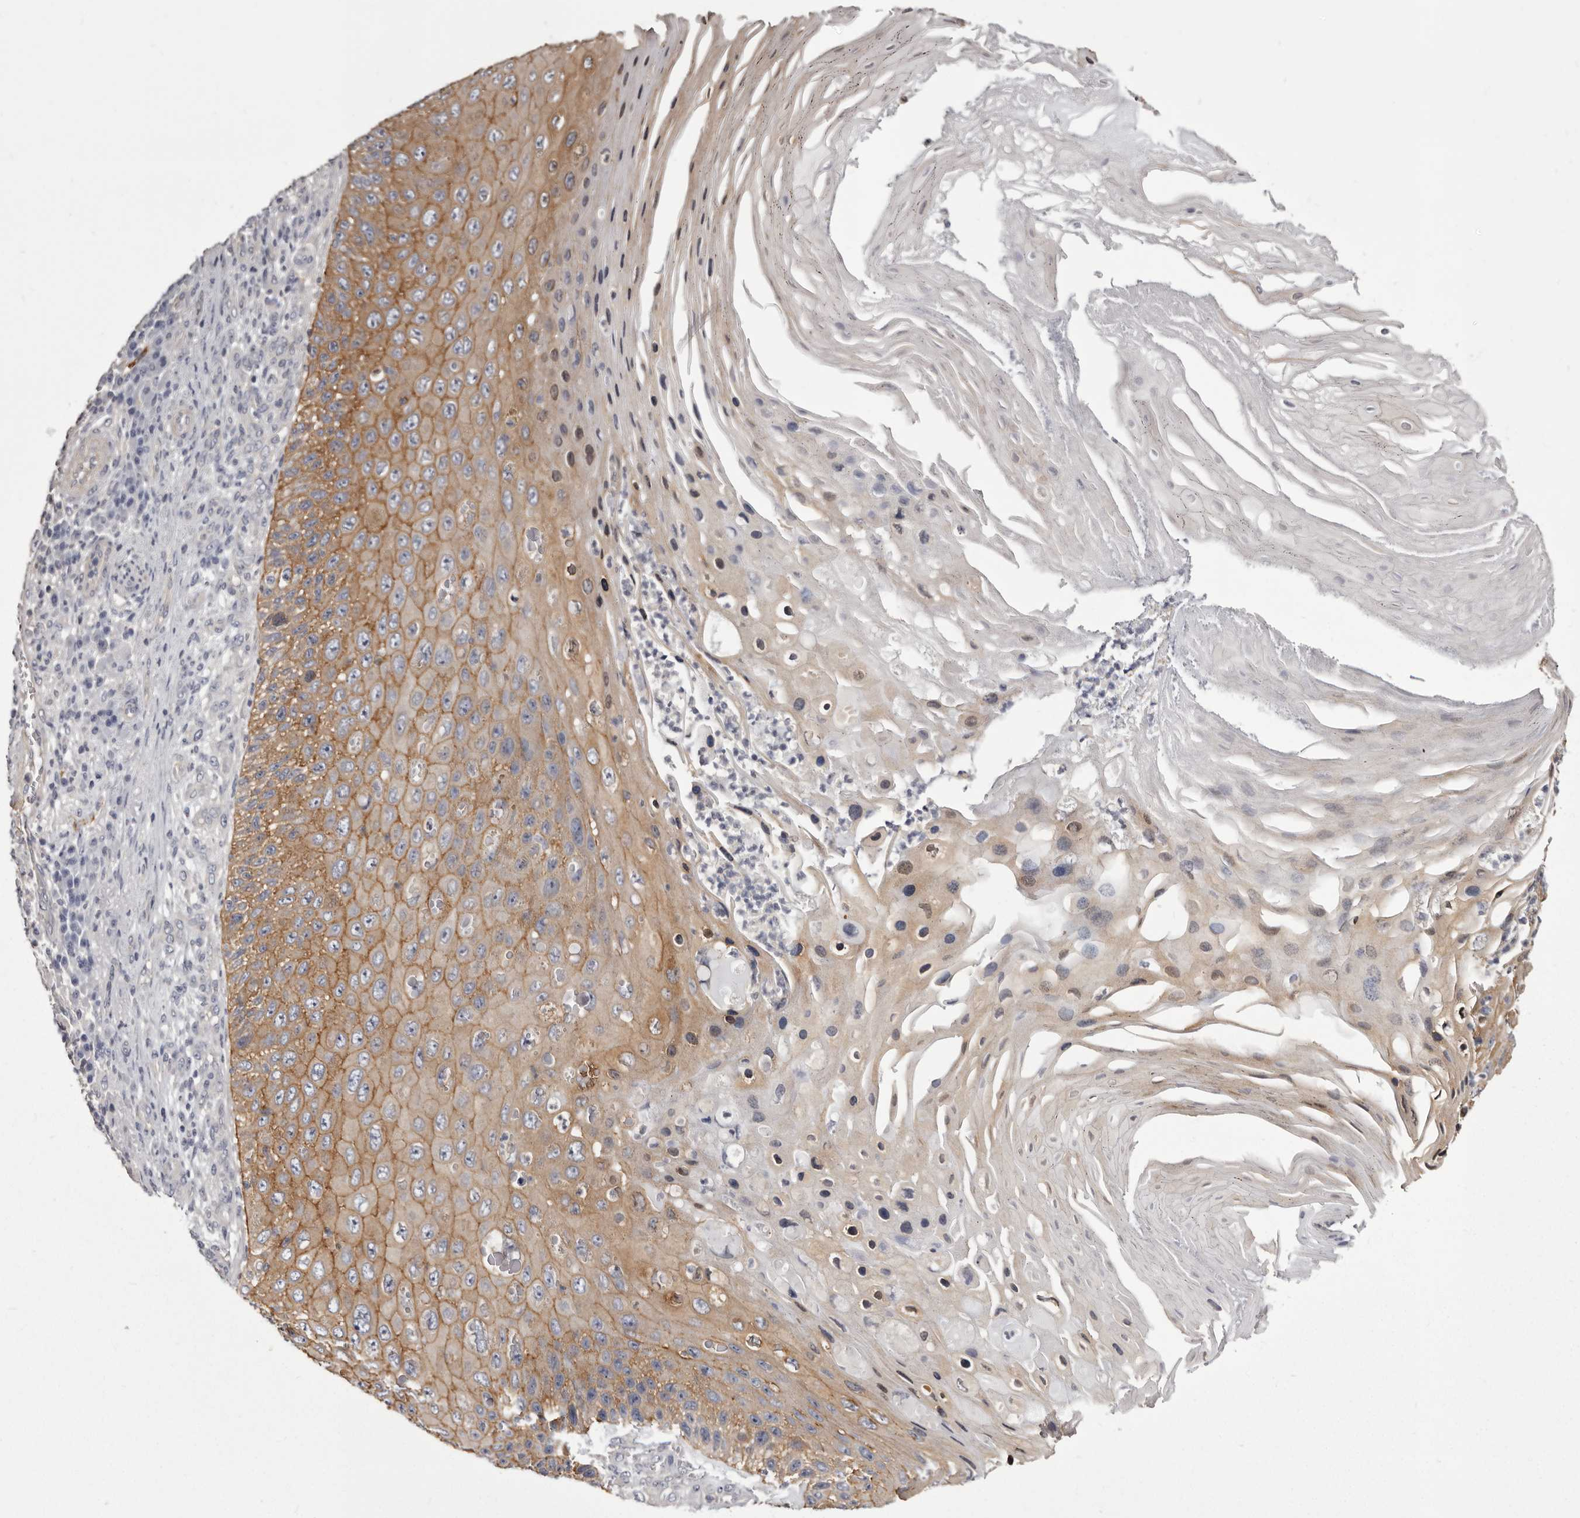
{"staining": {"intensity": "moderate", "quantity": ">75%", "location": "cytoplasmic/membranous"}, "tissue": "skin cancer", "cell_type": "Tumor cells", "image_type": "cancer", "snomed": [{"axis": "morphology", "description": "Squamous cell carcinoma, NOS"}, {"axis": "topography", "description": "Skin"}], "caption": "Human skin cancer (squamous cell carcinoma) stained with a brown dye reveals moderate cytoplasmic/membranous positive positivity in about >75% of tumor cells.", "gene": "LAD1", "patient": {"sex": "female", "age": 88}}